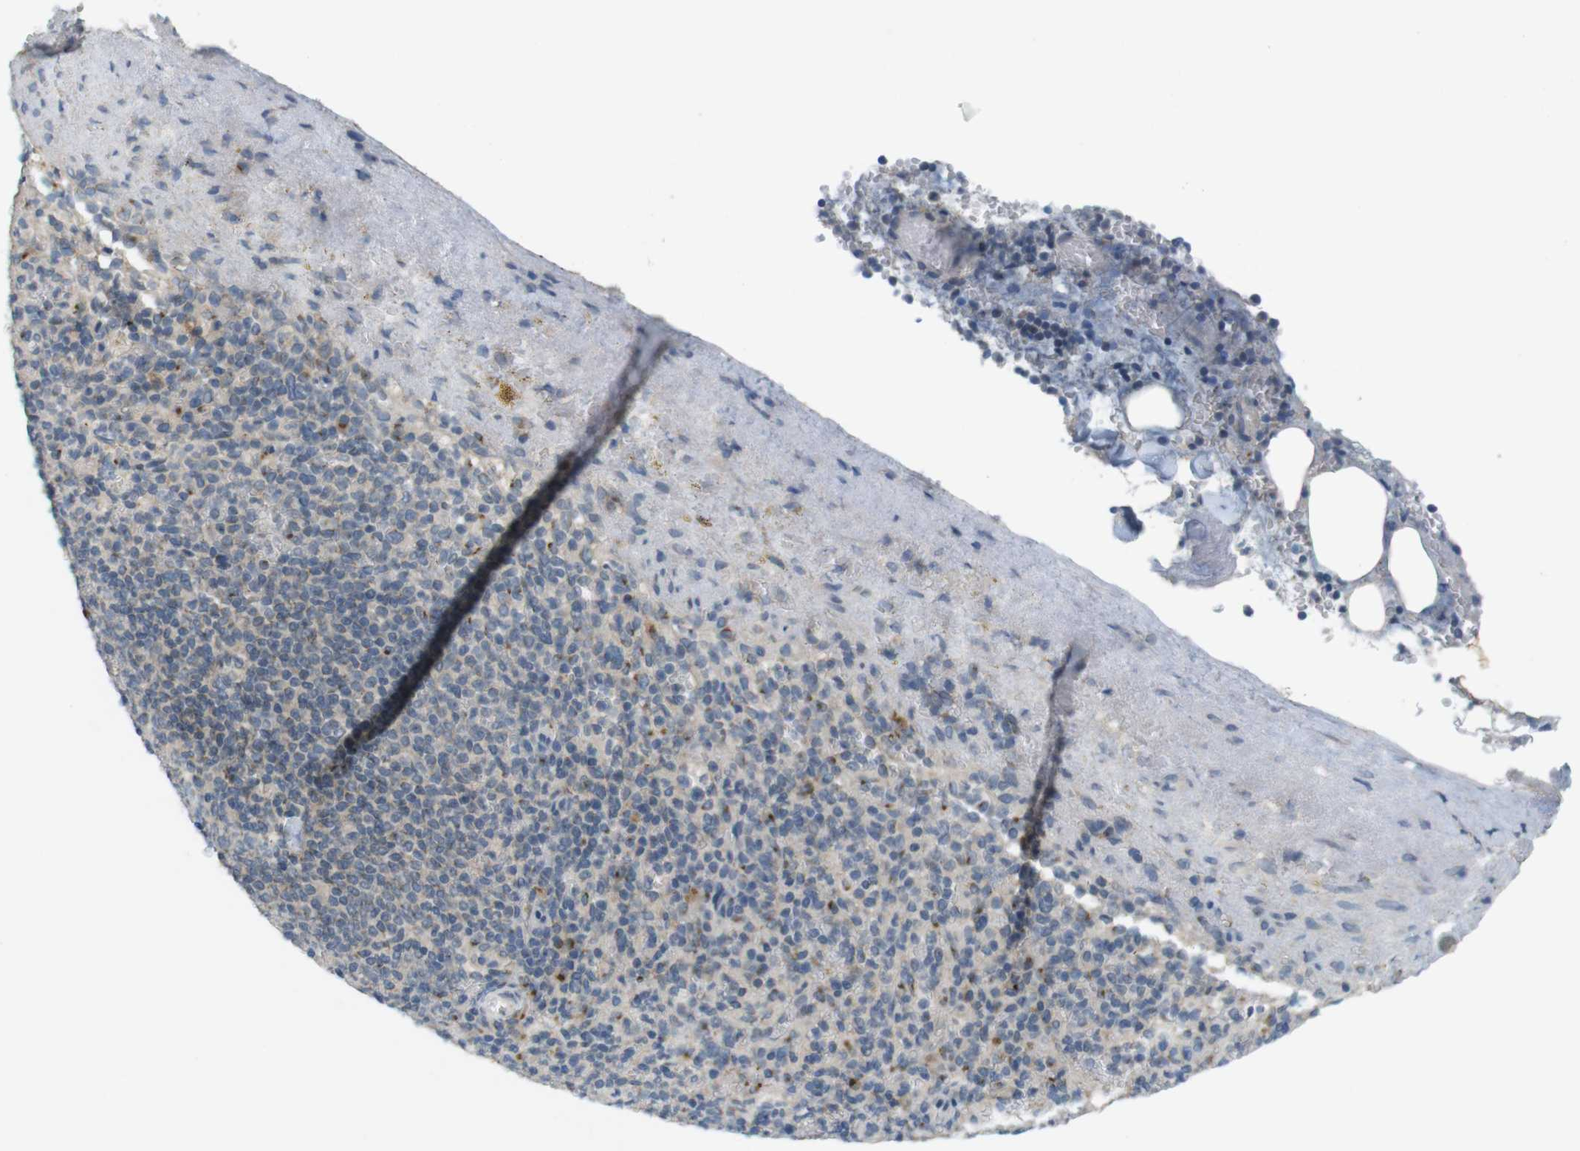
{"staining": {"intensity": "moderate", "quantity": "<25%", "location": "cytoplasmic/membranous"}, "tissue": "spleen", "cell_type": "Cells in red pulp", "image_type": "normal", "snomed": [{"axis": "morphology", "description": "Normal tissue, NOS"}, {"axis": "topography", "description": "Spleen"}], "caption": "The photomicrograph displays staining of unremarkable spleen, revealing moderate cytoplasmic/membranous protein staining (brown color) within cells in red pulp.", "gene": "YIPF3", "patient": {"sex": "female", "age": 74}}